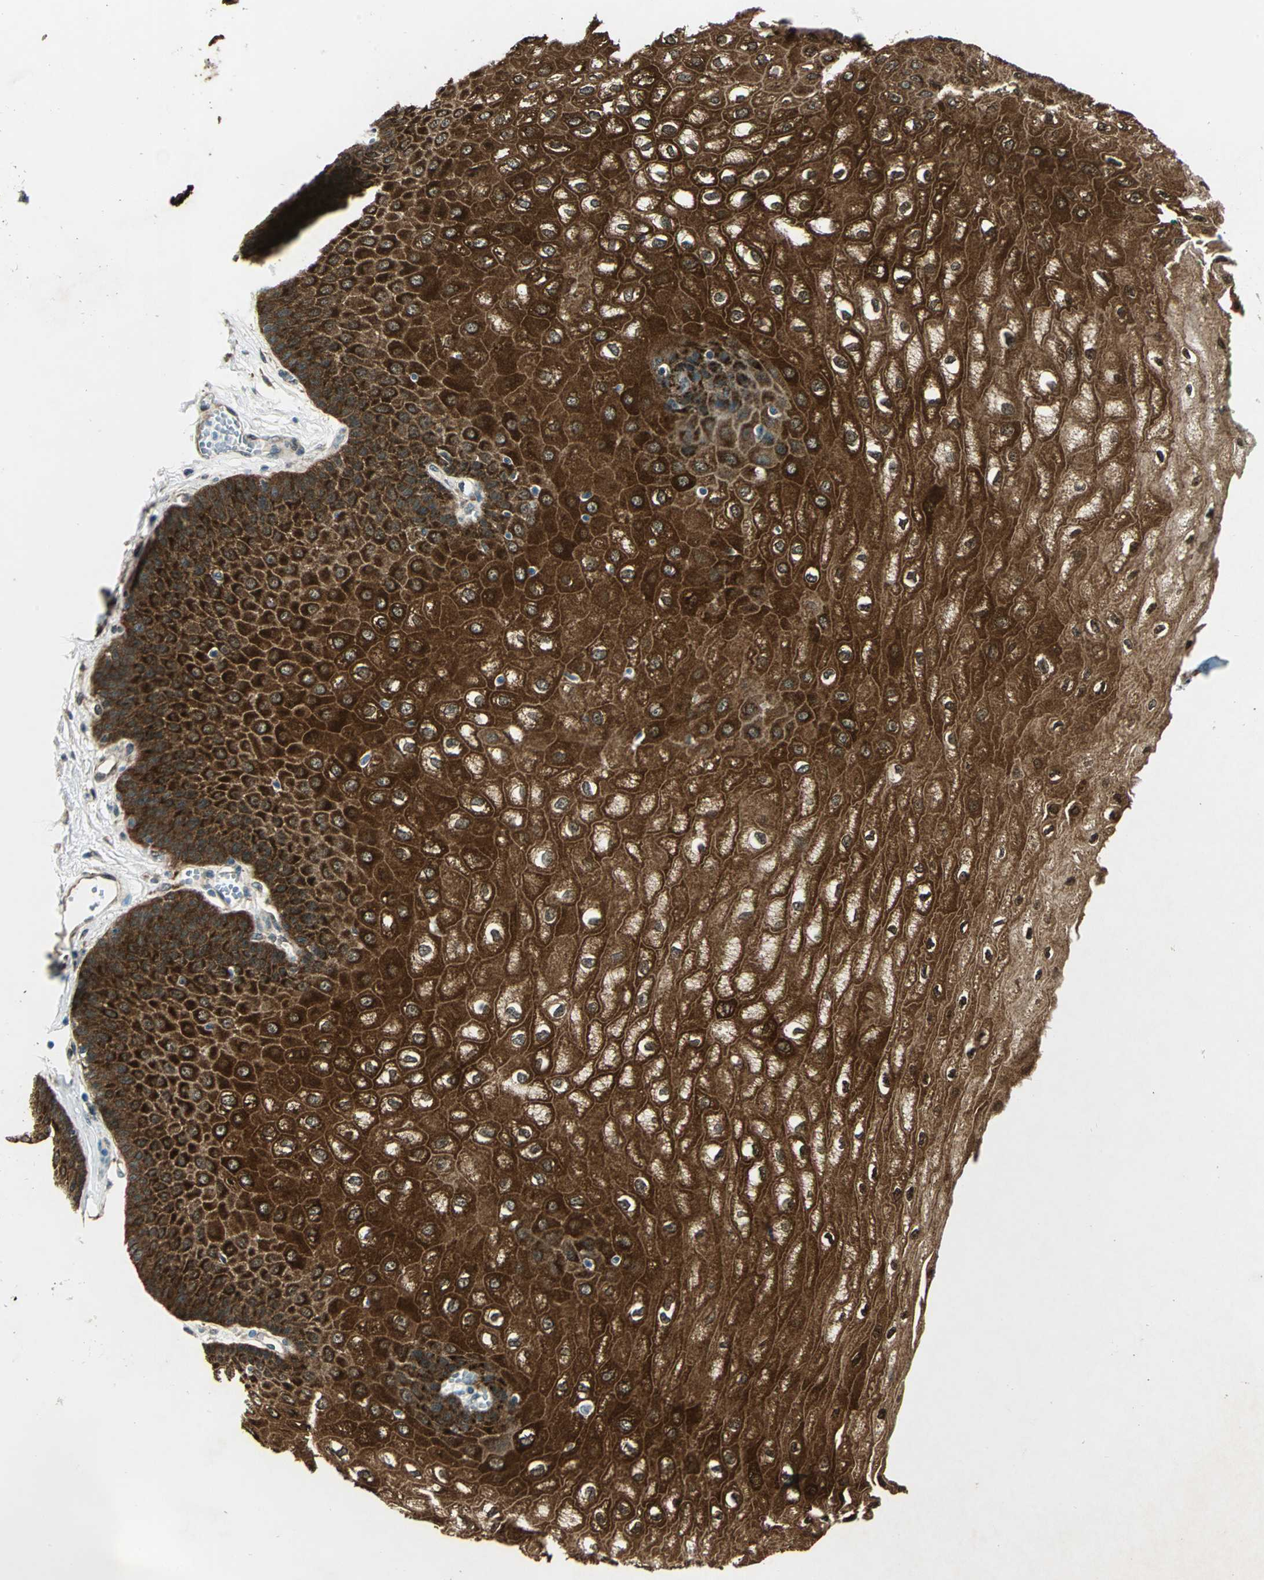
{"staining": {"intensity": "strong", "quantity": ">75%", "location": "cytoplasmic/membranous"}, "tissue": "esophagus", "cell_type": "Squamous epithelial cells", "image_type": "normal", "snomed": [{"axis": "morphology", "description": "Normal tissue, NOS"}, {"axis": "topography", "description": "Esophagus"}], "caption": "This histopathology image shows immunohistochemistry (IHC) staining of unremarkable esophagus, with high strong cytoplasmic/membranous expression in approximately >75% of squamous epithelial cells.", "gene": "HSPB1", "patient": {"sex": "male", "age": 60}}